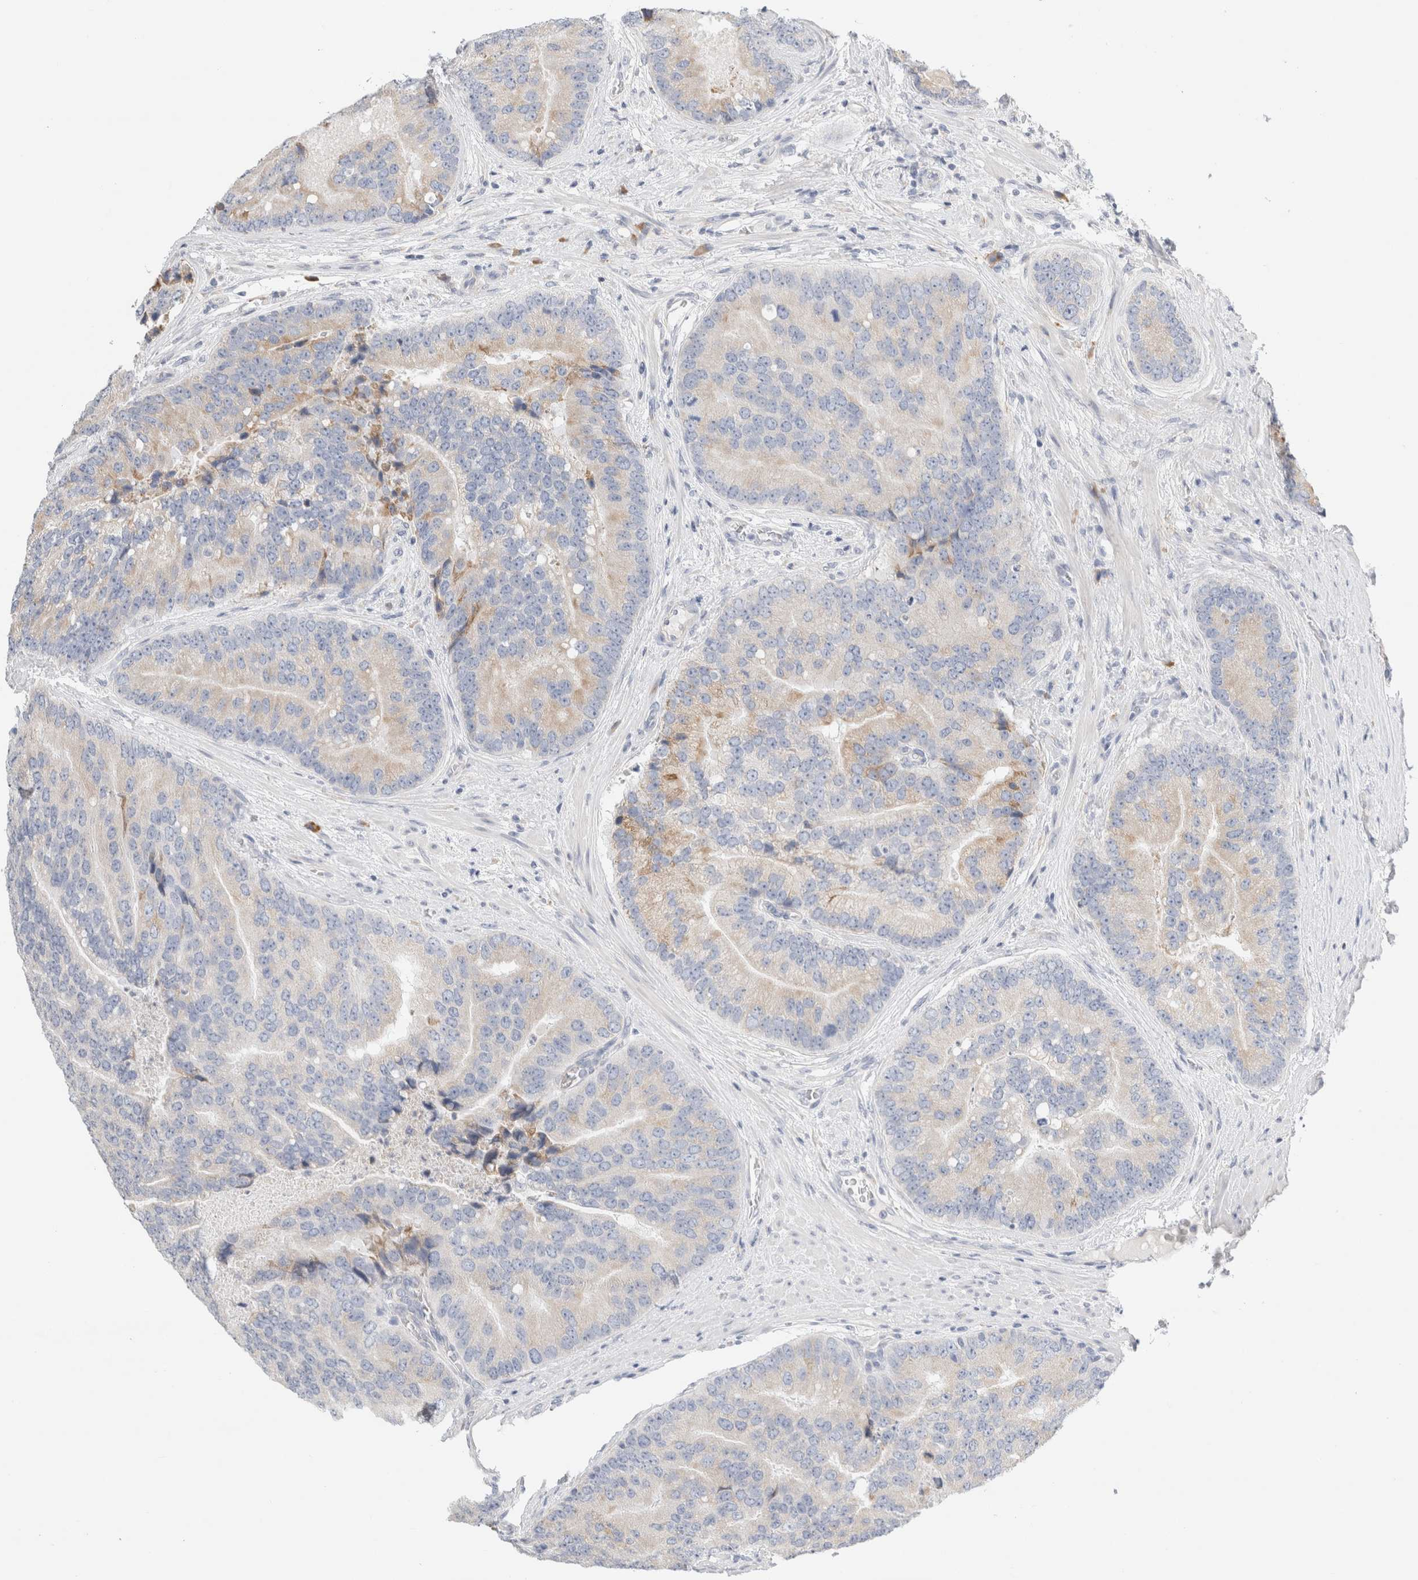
{"staining": {"intensity": "weak", "quantity": "<25%", "location": "cytoplasmic/membranous"}, "tissue": "prostate cancer", "cell_type": "Tumor cells", "image_type": "cancer", "snomed": [{"axis": "morphology", "description": "Adenocarcinoma, High grade"}, {"axis": "topography", "description": "Prostate"}], "caption": "Immunohistochemical staining of prostate cancer (adenocarcinoma (high-grade)) displays no significant positivity in tumor cells.", "gene": "CSK", "patient": {"sex": "male", "age": 70}}